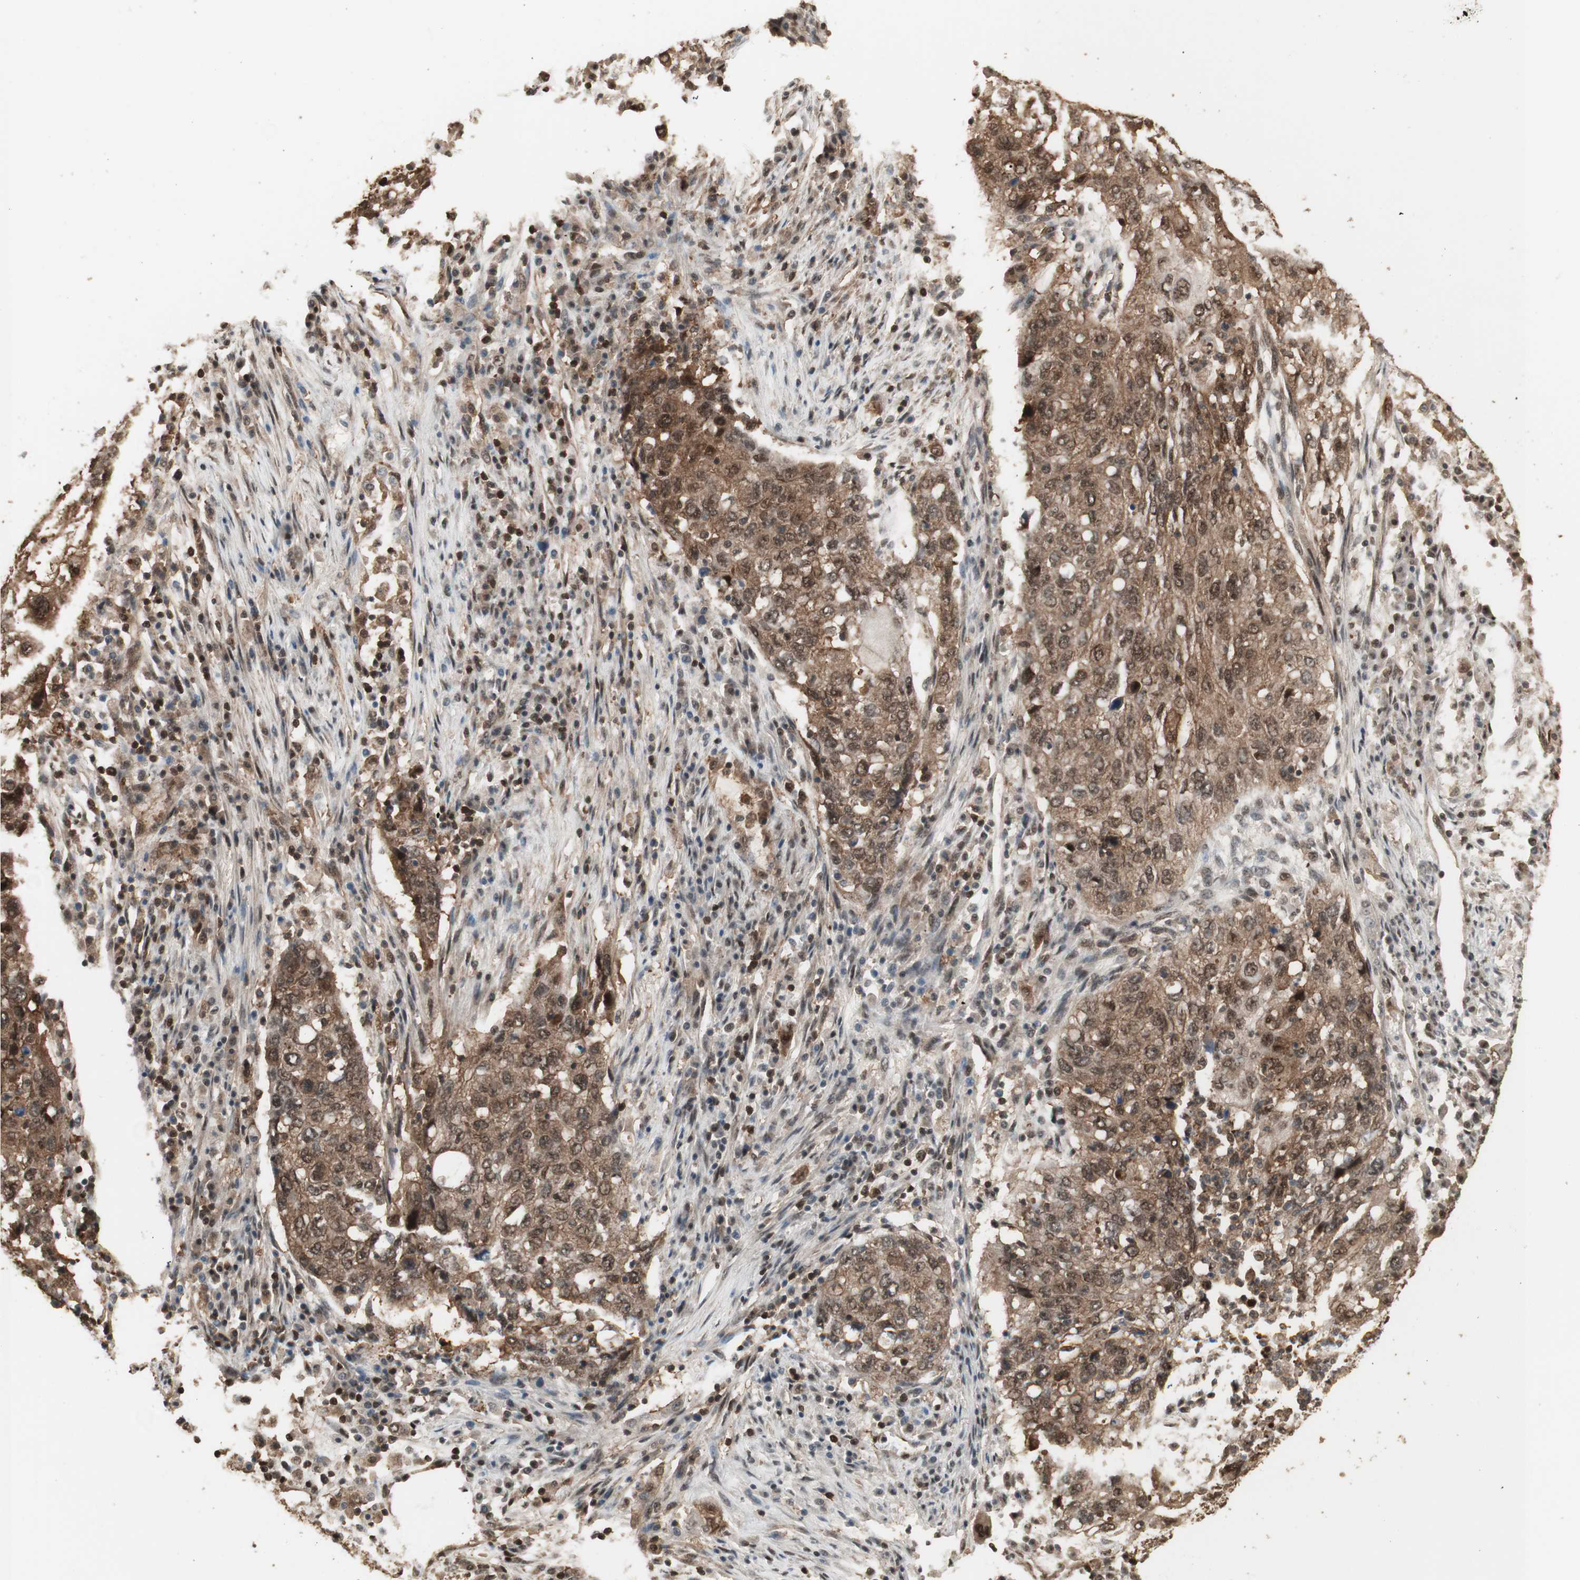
{"staining": {"intensity": "moderate", "quantity": ">75%", "location": "cytoplasmic/membranous,nuclear"}, "tissue": "lung cancer", "cell_type": "Tumor cells", "image_type": "cancer", "snomed": [{"axis": "morphology", "description": "Squamous cell carcinoma, NOS"}, {"axis": "topography", "description": "Lung"}], "caption": "Squamous cell carcinoma (lung) stained with a protein marker displays moderate staining in tumor cells.", "gene": "YWHAB", "patient": {"sex": "female", "age": 63}}